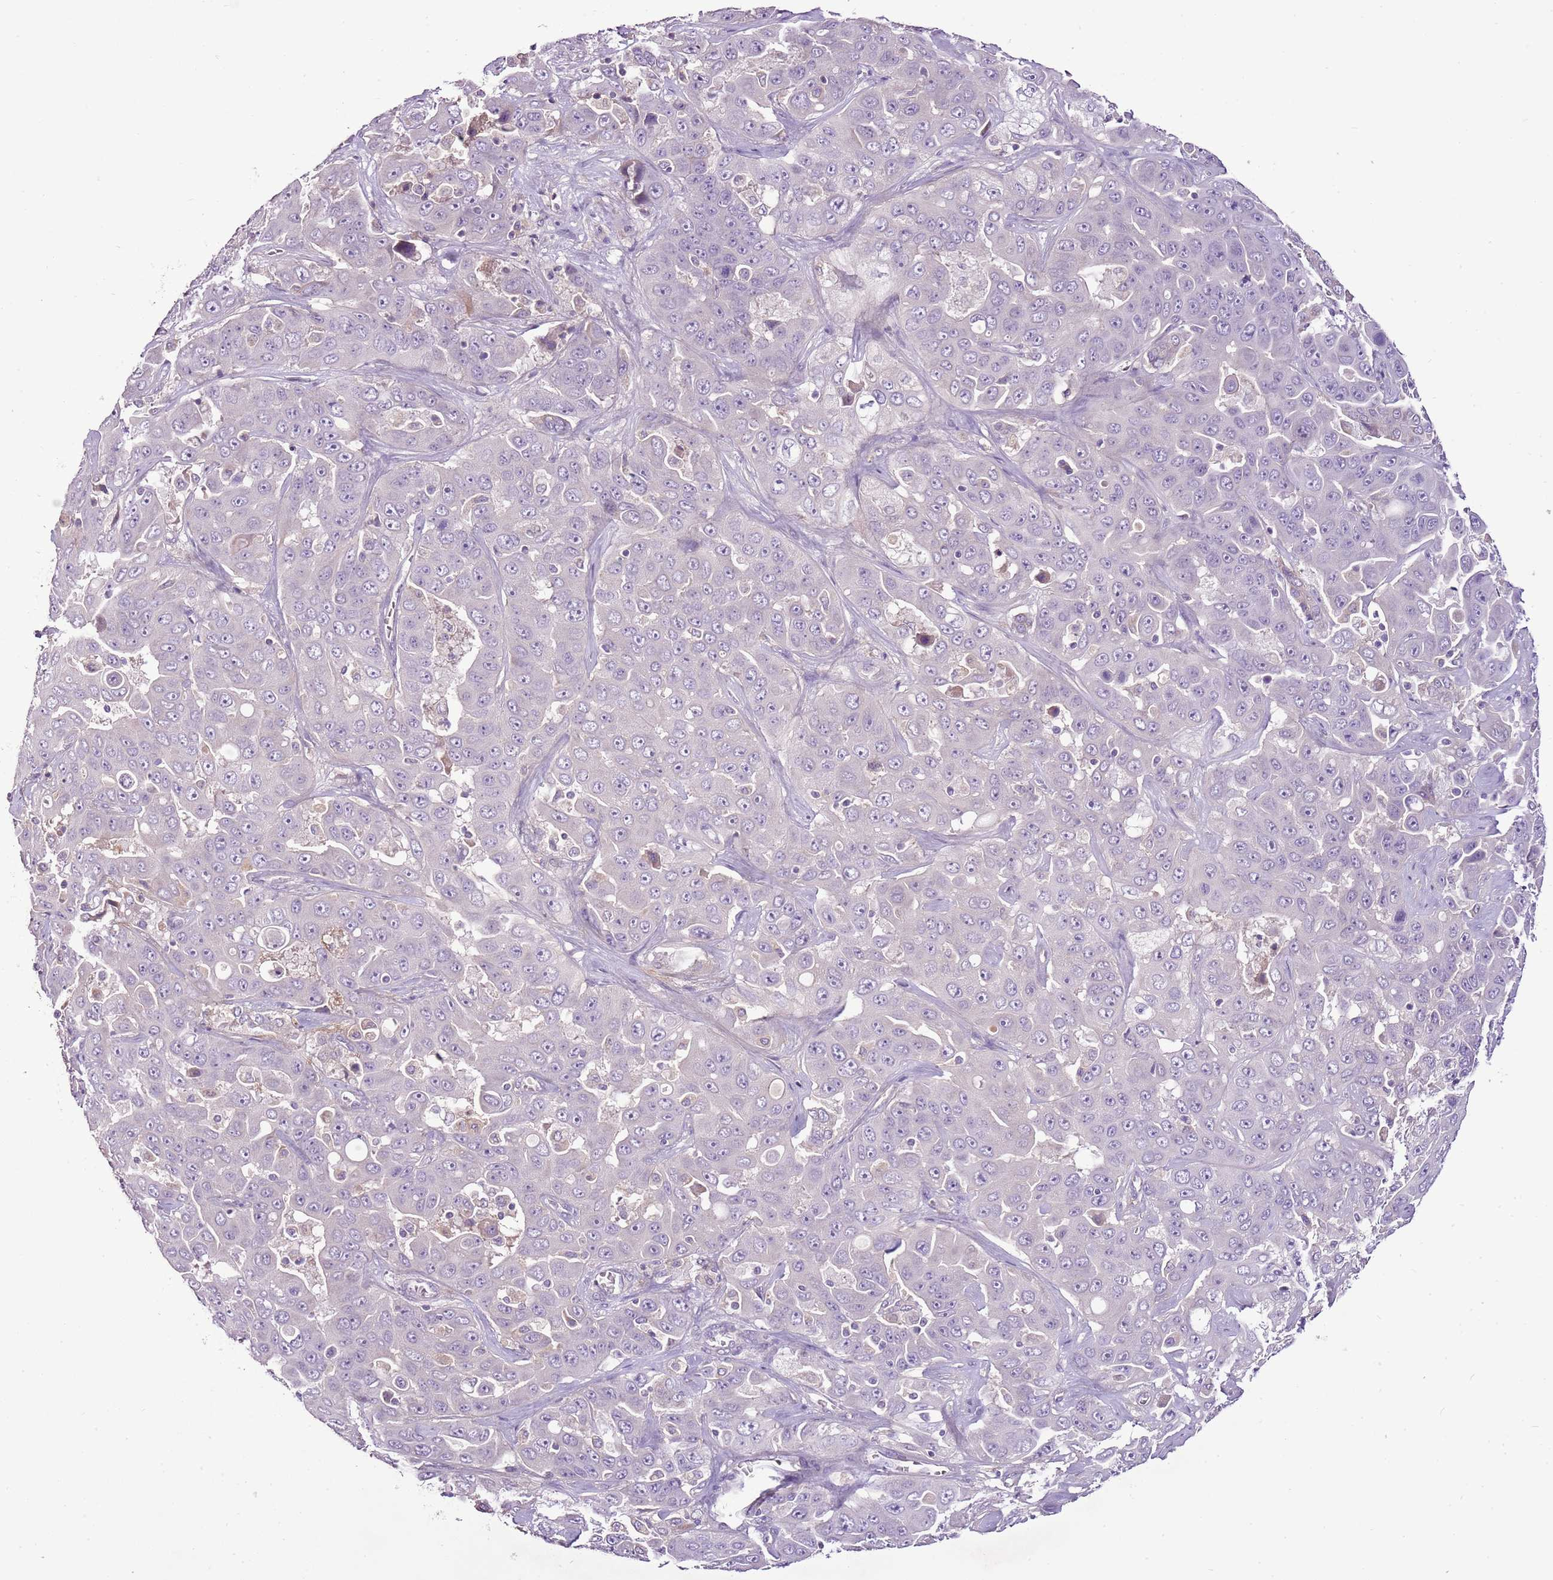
{"staining": {"intensity": "negative", "quantity": "none", "location": "none"}, "tissue": "liver cancer", "cell_type": "Tumor cells", "image_type": "cancer", "snomed": [{"axis": "morphology", "description": "Cholangiocarcinoma"}, {"axis": "topography", "description": "Liver"}], "caption": "DAB immunohistochemical staining of liver cholangiocarcinoma exhibits no significant expression in tumor cells.", "gene": "CMKLR1", "patient": {"sex": "female", "age": 52}}